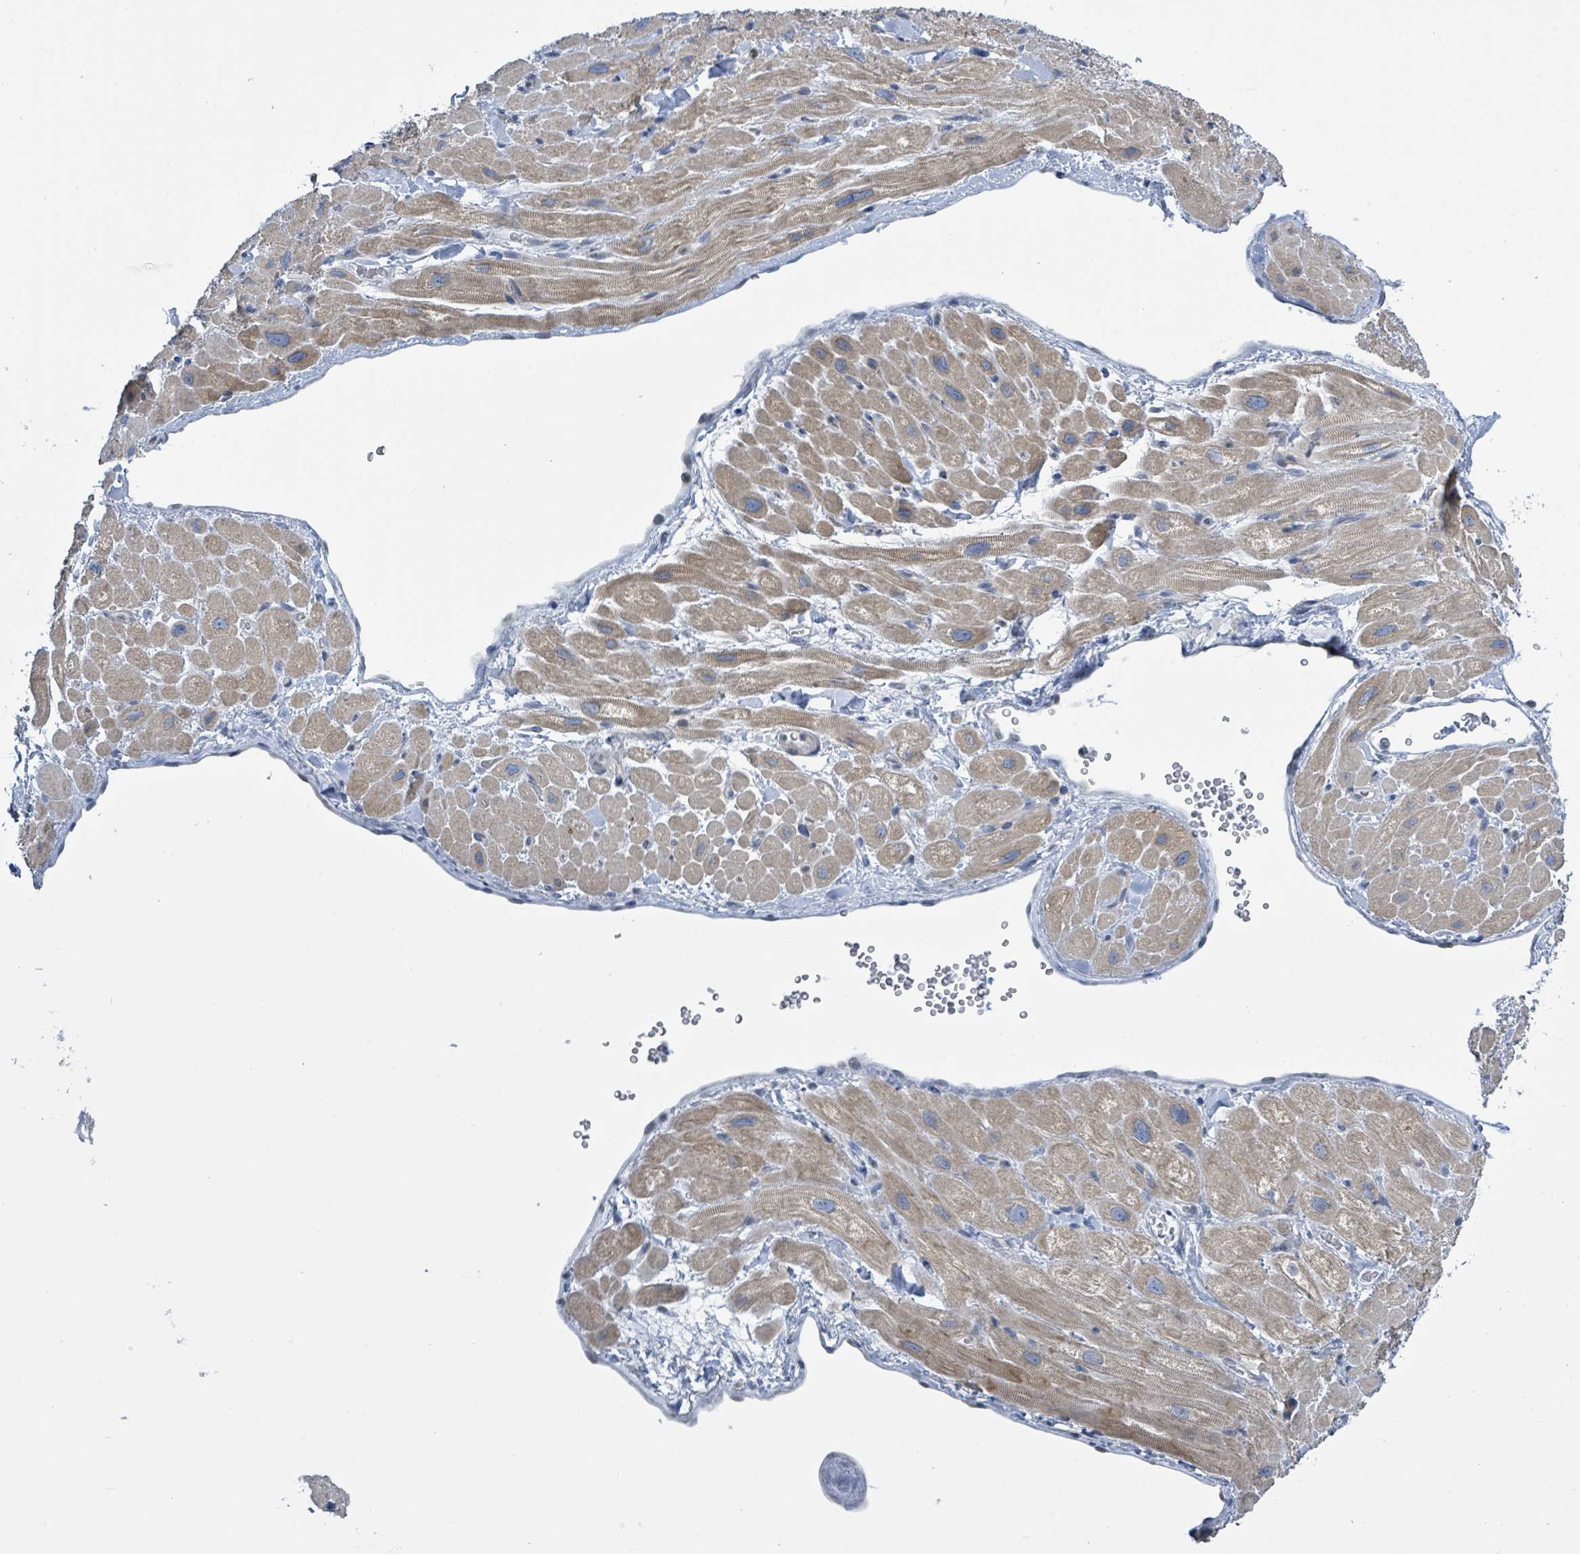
{"staining": {"intensity": "weak", "quantity": "25%-75%", "location": "cytoplasmic/membranous"}, "tissue": "heart muscle", "cell_type": "Cardiomyocytes", "image_type": "normal", "snomed": [{"axis": "morphology", "description": "Normal tissue, NOS"}, {"axis": "topography", "description": "Heart"}], "caption": "Immunohistochemistry image of benign heart muscle: heart muscle stained using immunohistochemistry (IHC) displays low levels of weak protein expression localized specifically in the cytoplasmic/membranous of cardiomyocytes, appearing as a cytoplasmic/membranous brown color.", "gene": "DGKZ", "patient": {"sex": "male", "age": 65}}